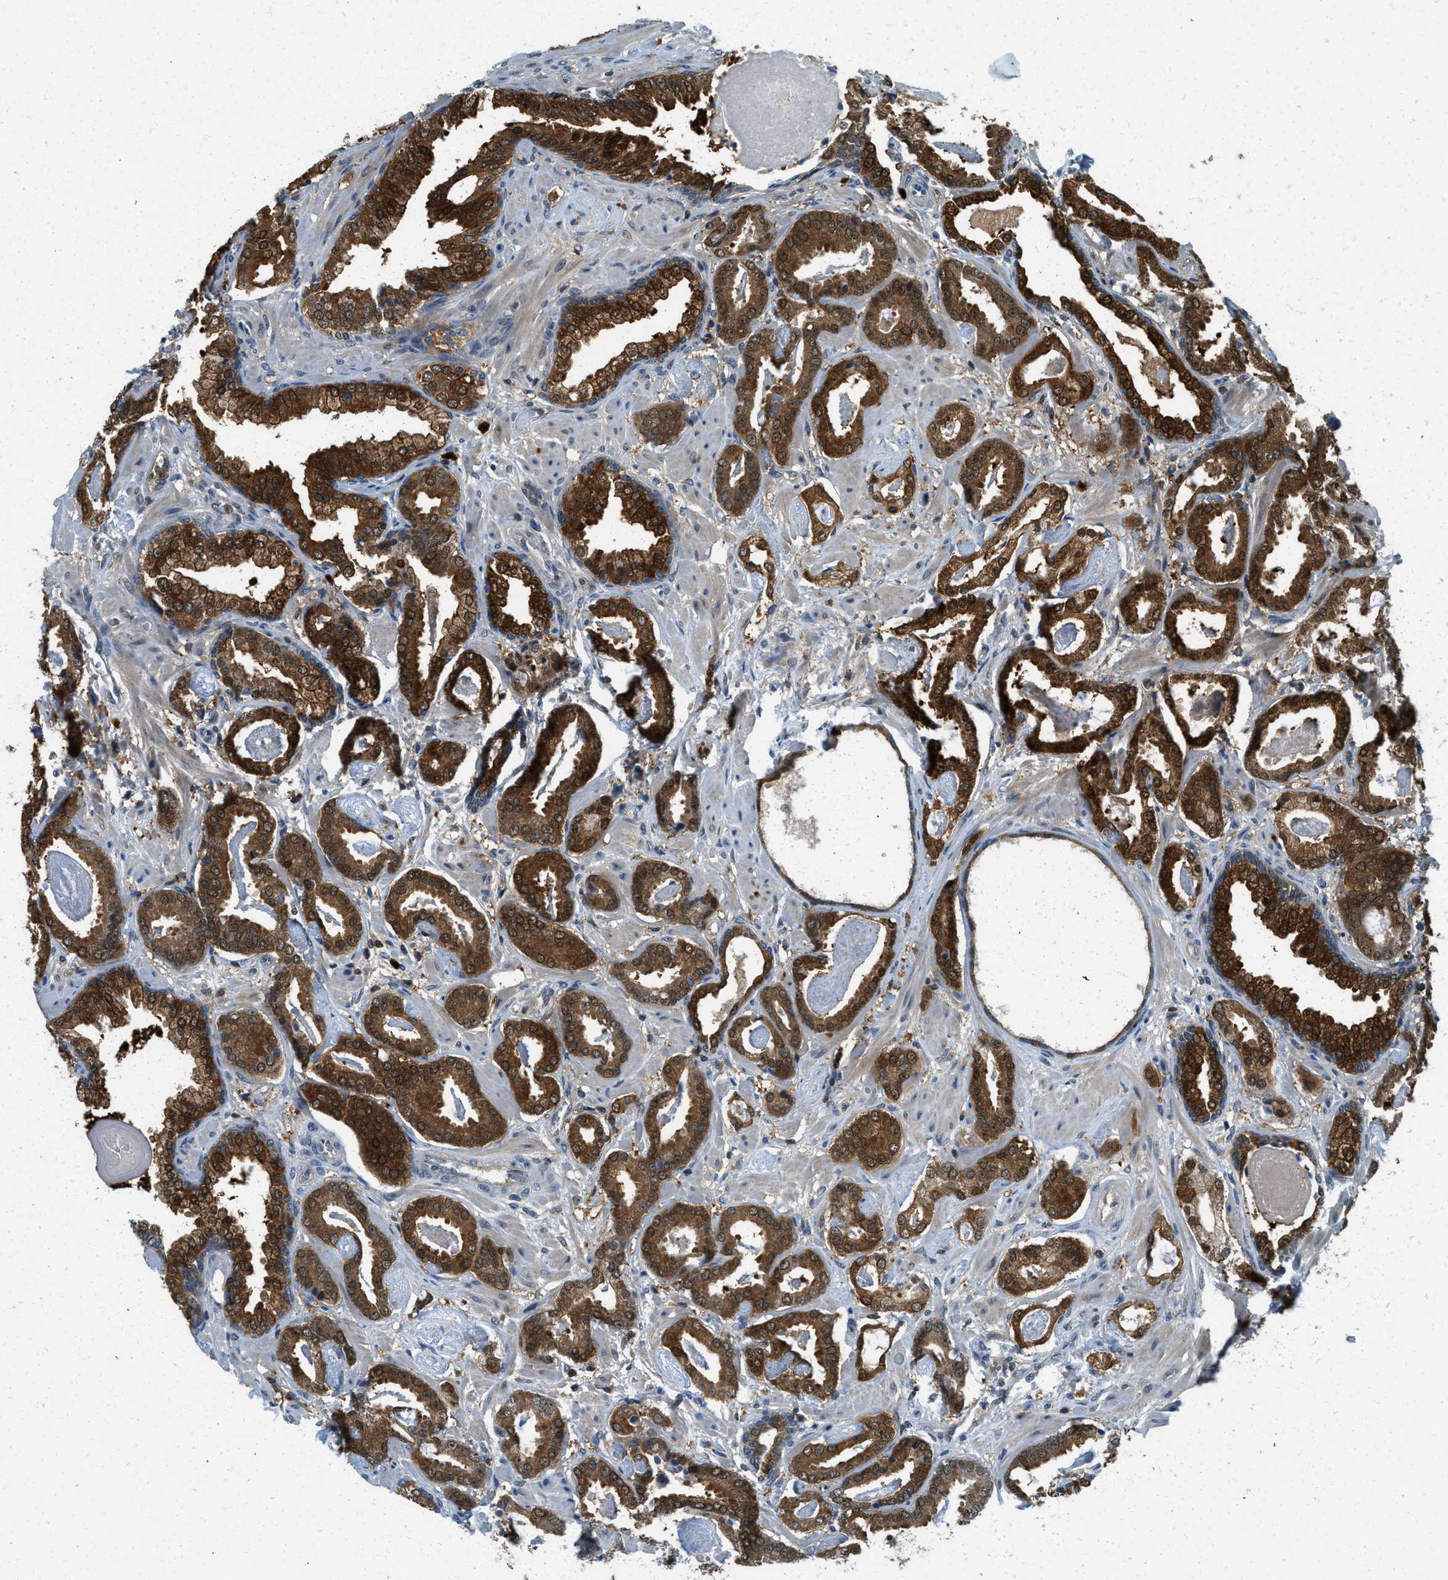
{"staining": {"intensity": "strong", "quantity": ">75%", "location": "cytoplasmic/membranous,nuclear"}, "tissue": "prostate cancer", "cell_type": "Tumor cells", "image_type": "cancer", "snomed": [{"axis": "morphology", "description": "Adenocarcinoma, Low grade"}, {"axis": "topography", "description": "Prostate"}], "caption": "High-power microscopy captured an IHC image of prostate cancer (low-grade adenocarcinoma), revealing strong cytoplasmic/membranous and nuclear staining in approximately >75% of tumor cells.", "gene": "GMPPB", "patient": {"sex": "male", "age": 53}}